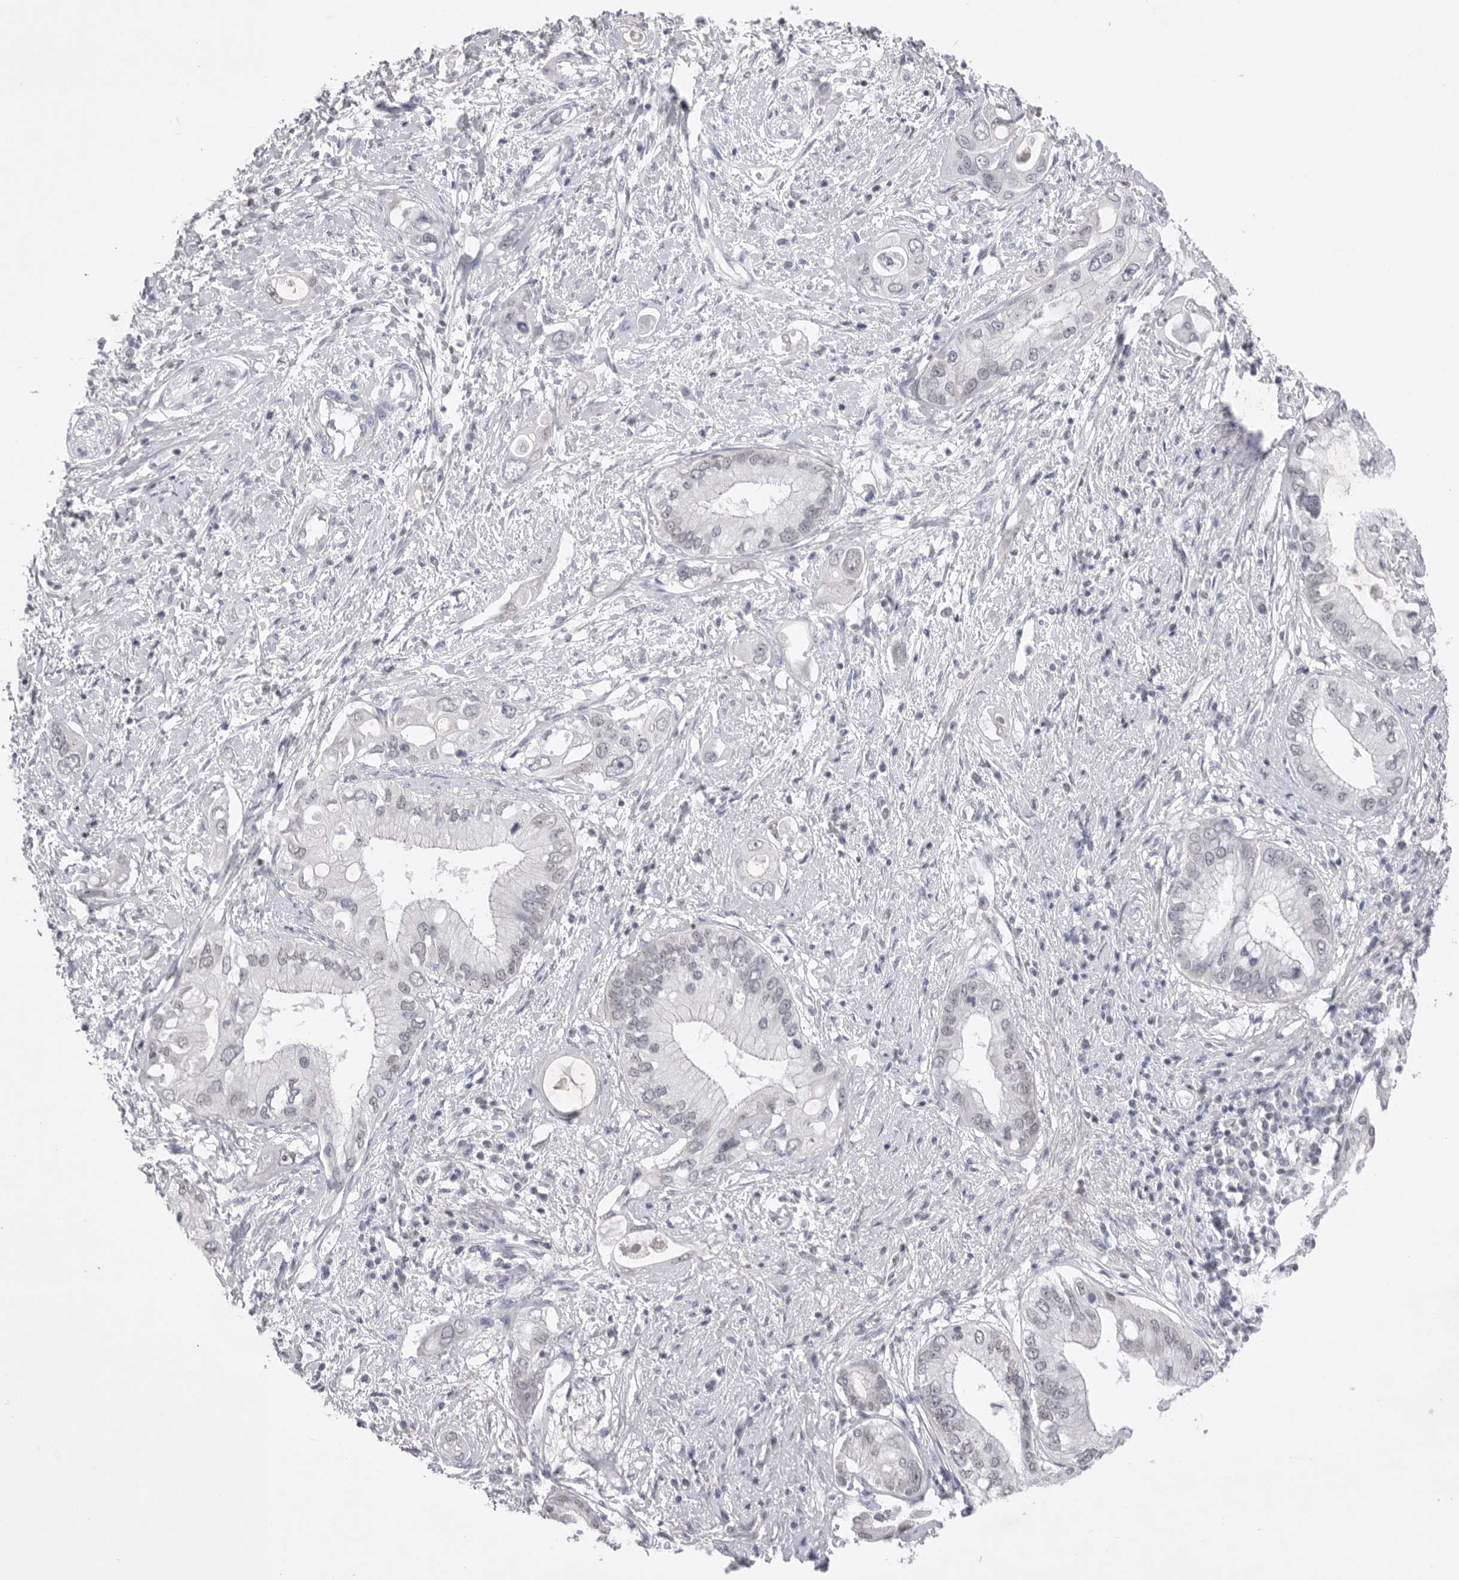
{"staining": {"intensity": "weak", "quantity": ">75%", "location": "nuclear"}, "tissue": "pancreatic cancer", "cell_type": "Tumor cells", "image_type": "cancer", "snomed": [{"axis": "morphology", "description": "Inflammation, NOS"}, {"axis": "morphology", "description": "Adenocarcinoma, NOS"}, {"axis": "topography", "description": "Pancreas"}], "caption": "This image demonstrates adenocarcinoma (pancreatic) stained with immunohistochemistry to label a protein in brown. The nuclear of tumor cells show weak positivity for the protein. Nuclei are counter-stained blue.", "gene": "ZBTB7B", "patient": {"sex": "female", "age": 56}}